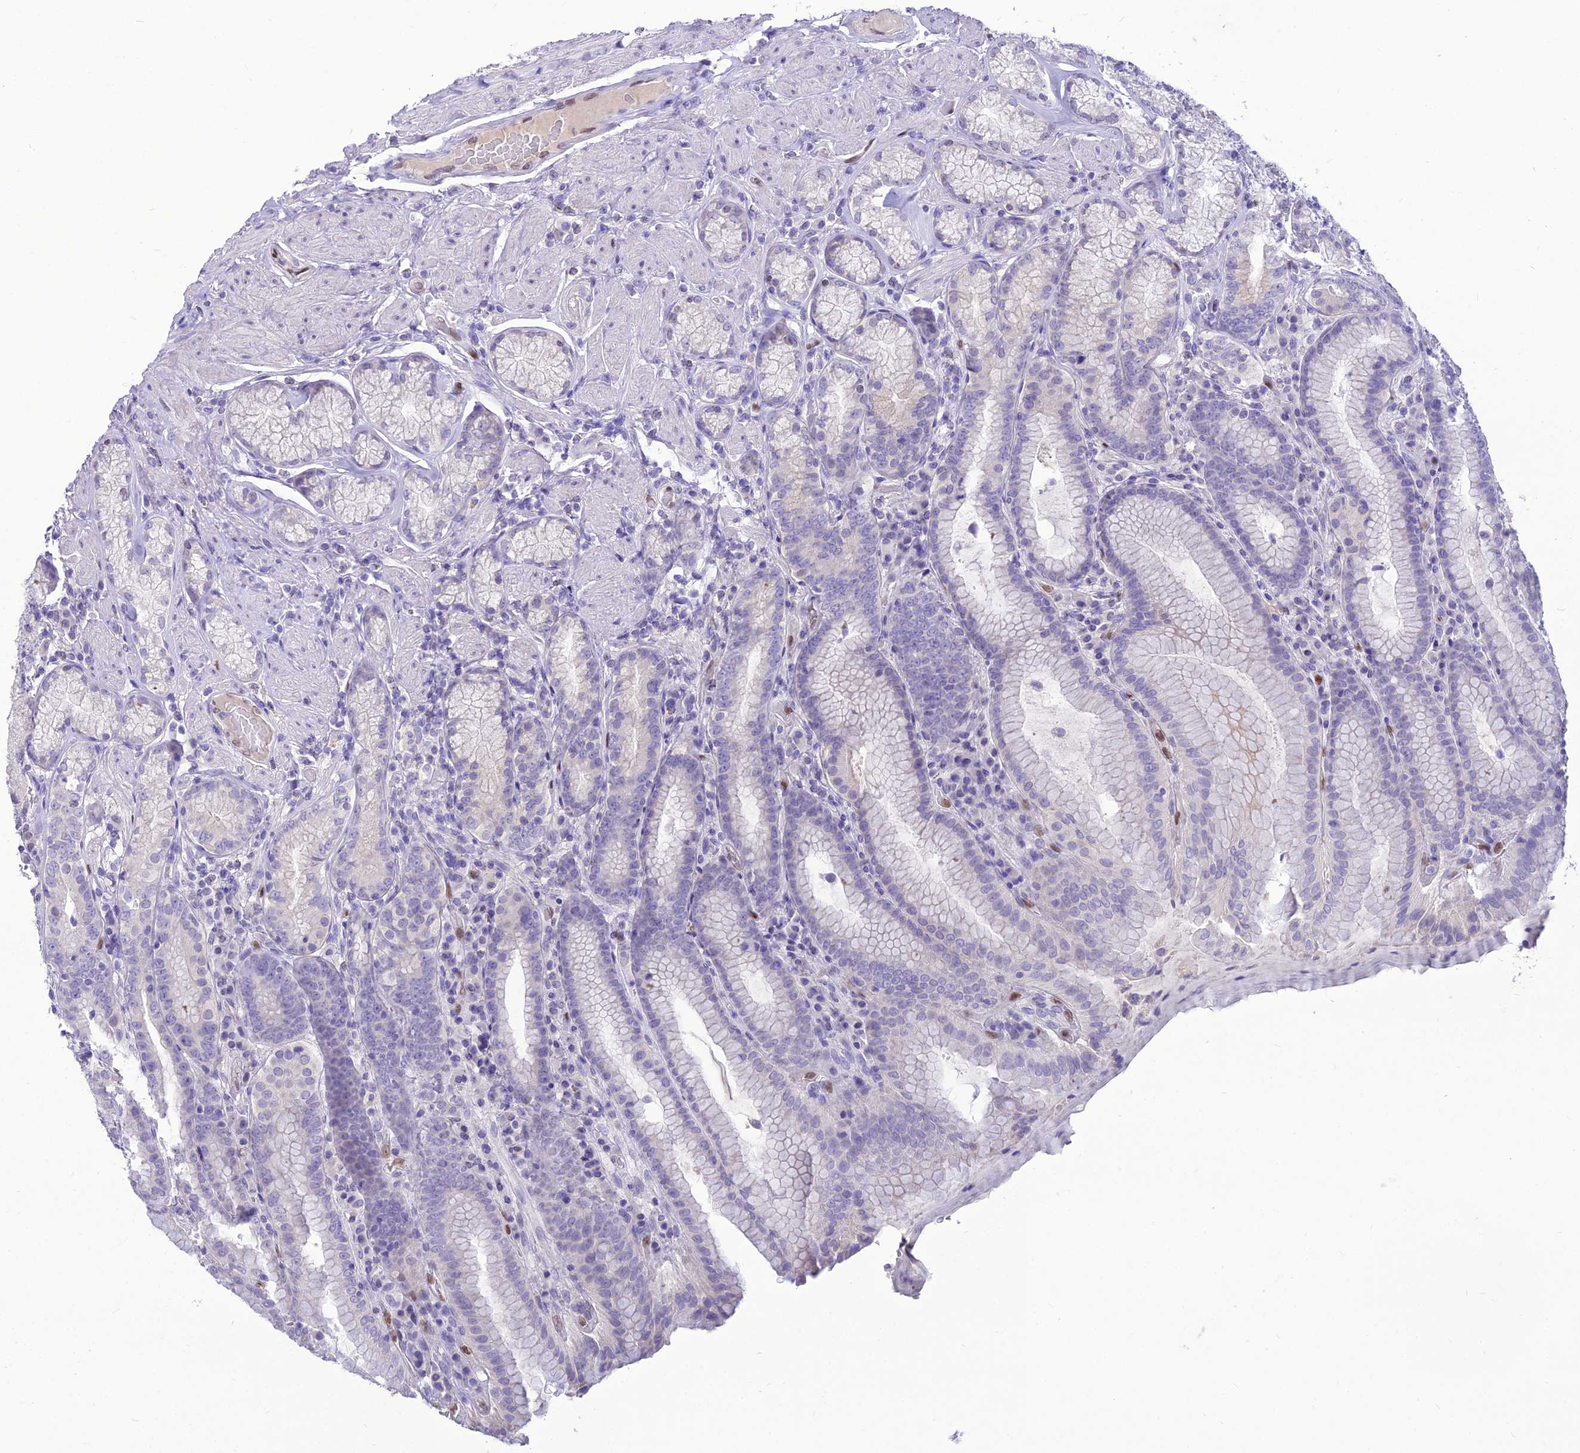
{"staining": {"intensity": "negative", "quantity": "none", "location": "none"}, "tissue": "stomach", "cell_type": "Glandular cells", "image_type": "normal", "snomed": [{"axis": "morphology", "description": "Normal tissue, NOS"}, {"axis": "topography", "description": "Stomach, upper"}, {"axis": "topography", "description": "Stomach, lower"}], "caption": "Immunohistochemistry image of normal stomach: human stomach stained with DAB (3,3'-diaminobenzidine) exhibits no significant protein staining in glandular cells.", "gene": "NOVA2", "patient": {"sex": "female", "age": 76}}